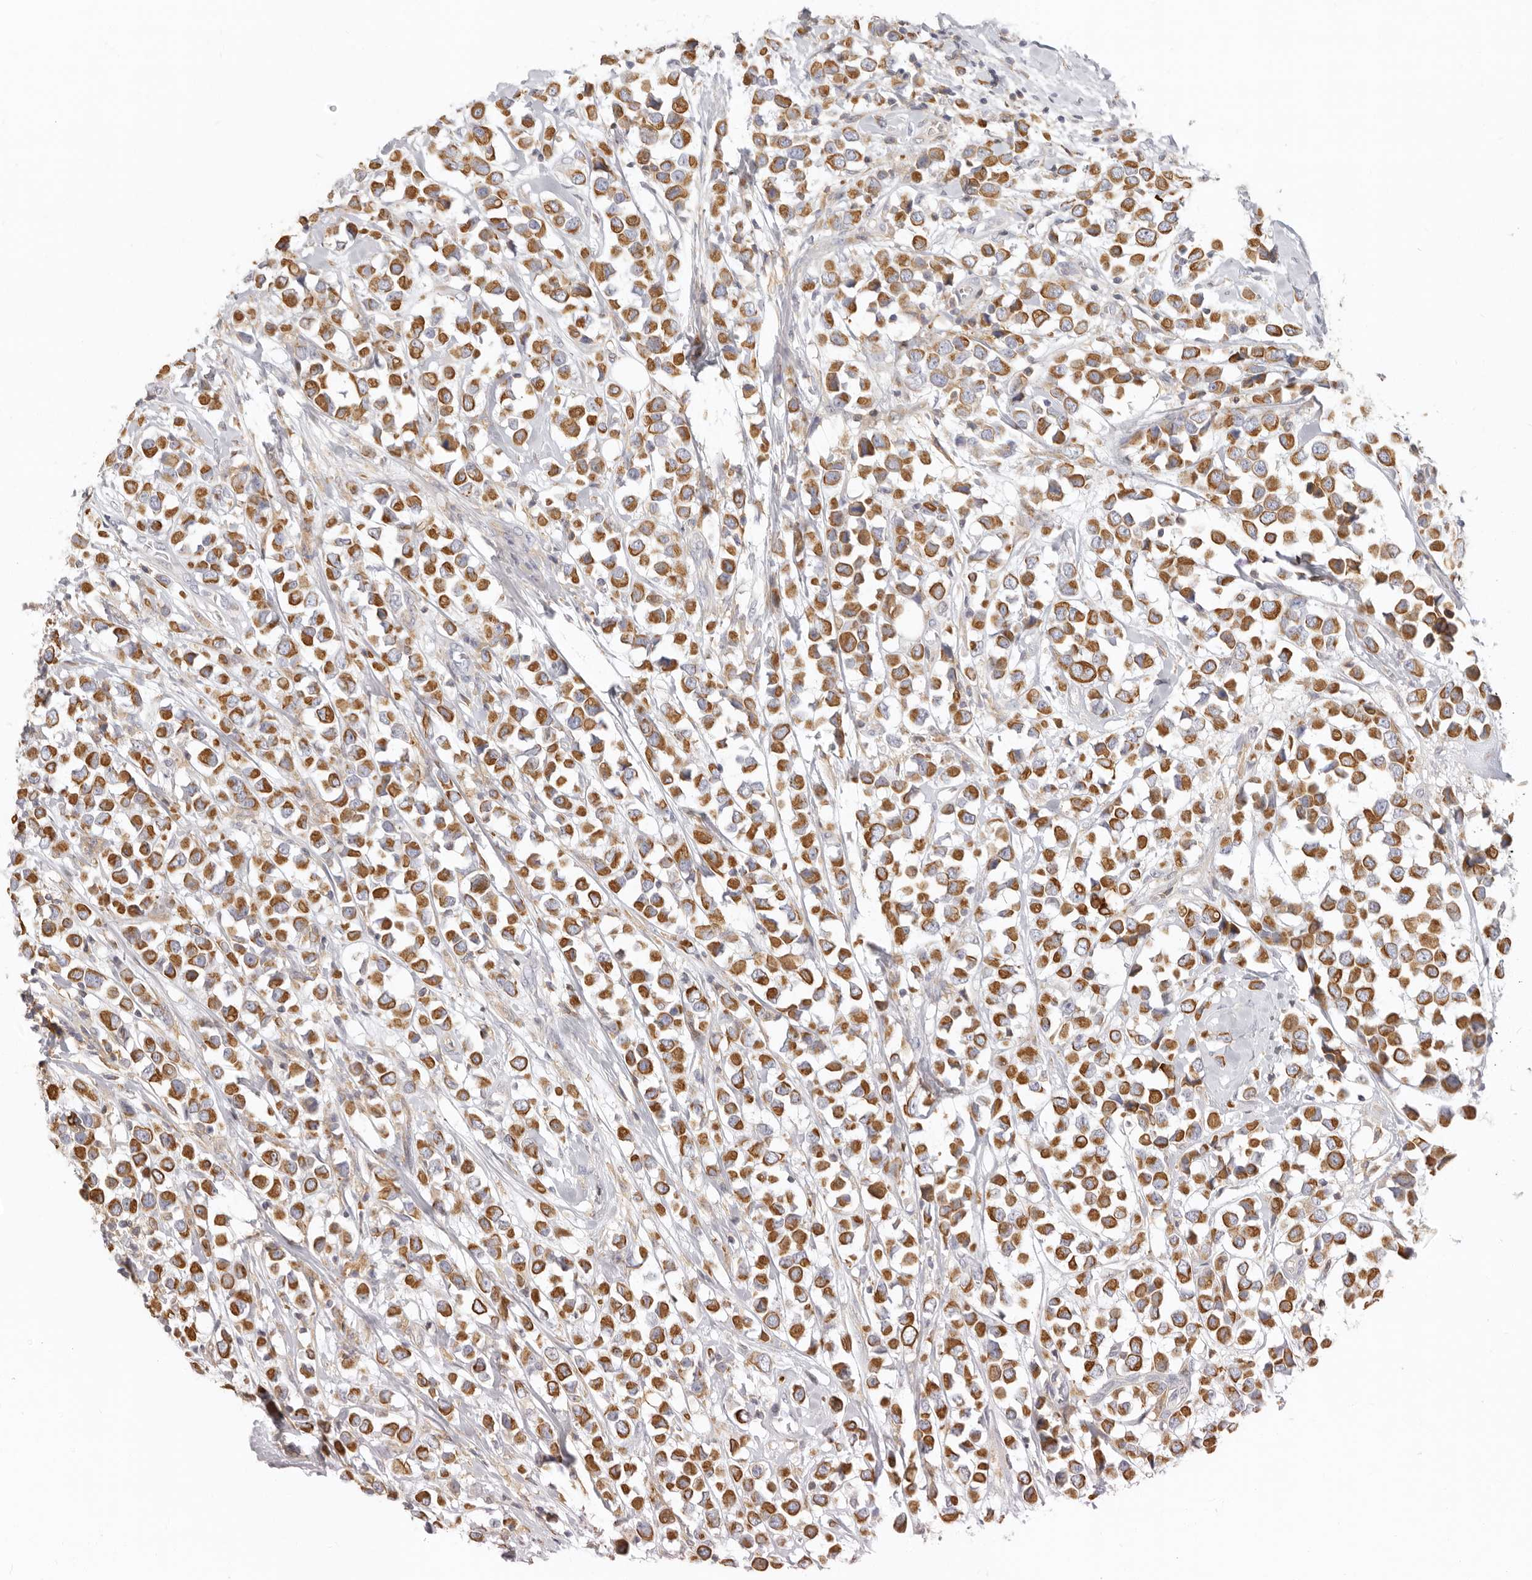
{"staining": {"intensity": "moderate", "quantity": ">75%", "location": "cytoplasmic/membranous"}, "tissue": "breast cancer", "cell_type": "Tumor cells", "image_type": "cancer", "snomed": [{"axis": "morphology", "description": "Duct carcinoma"}, {"axis": "topography", "description": "Breast"}], "caption": "The image demonstrates a brown stain indicating the presence of a protein in the cytoplasmic/membranous of tumor cells in breast cancer (invasive ductal carcinoma). Immunohistochemistry (ihc) stains the protein of interest in brown and the nuclei are stained blue.", "gene": "NIBAN1", "patient": {"sex": "female", "age": 61}}